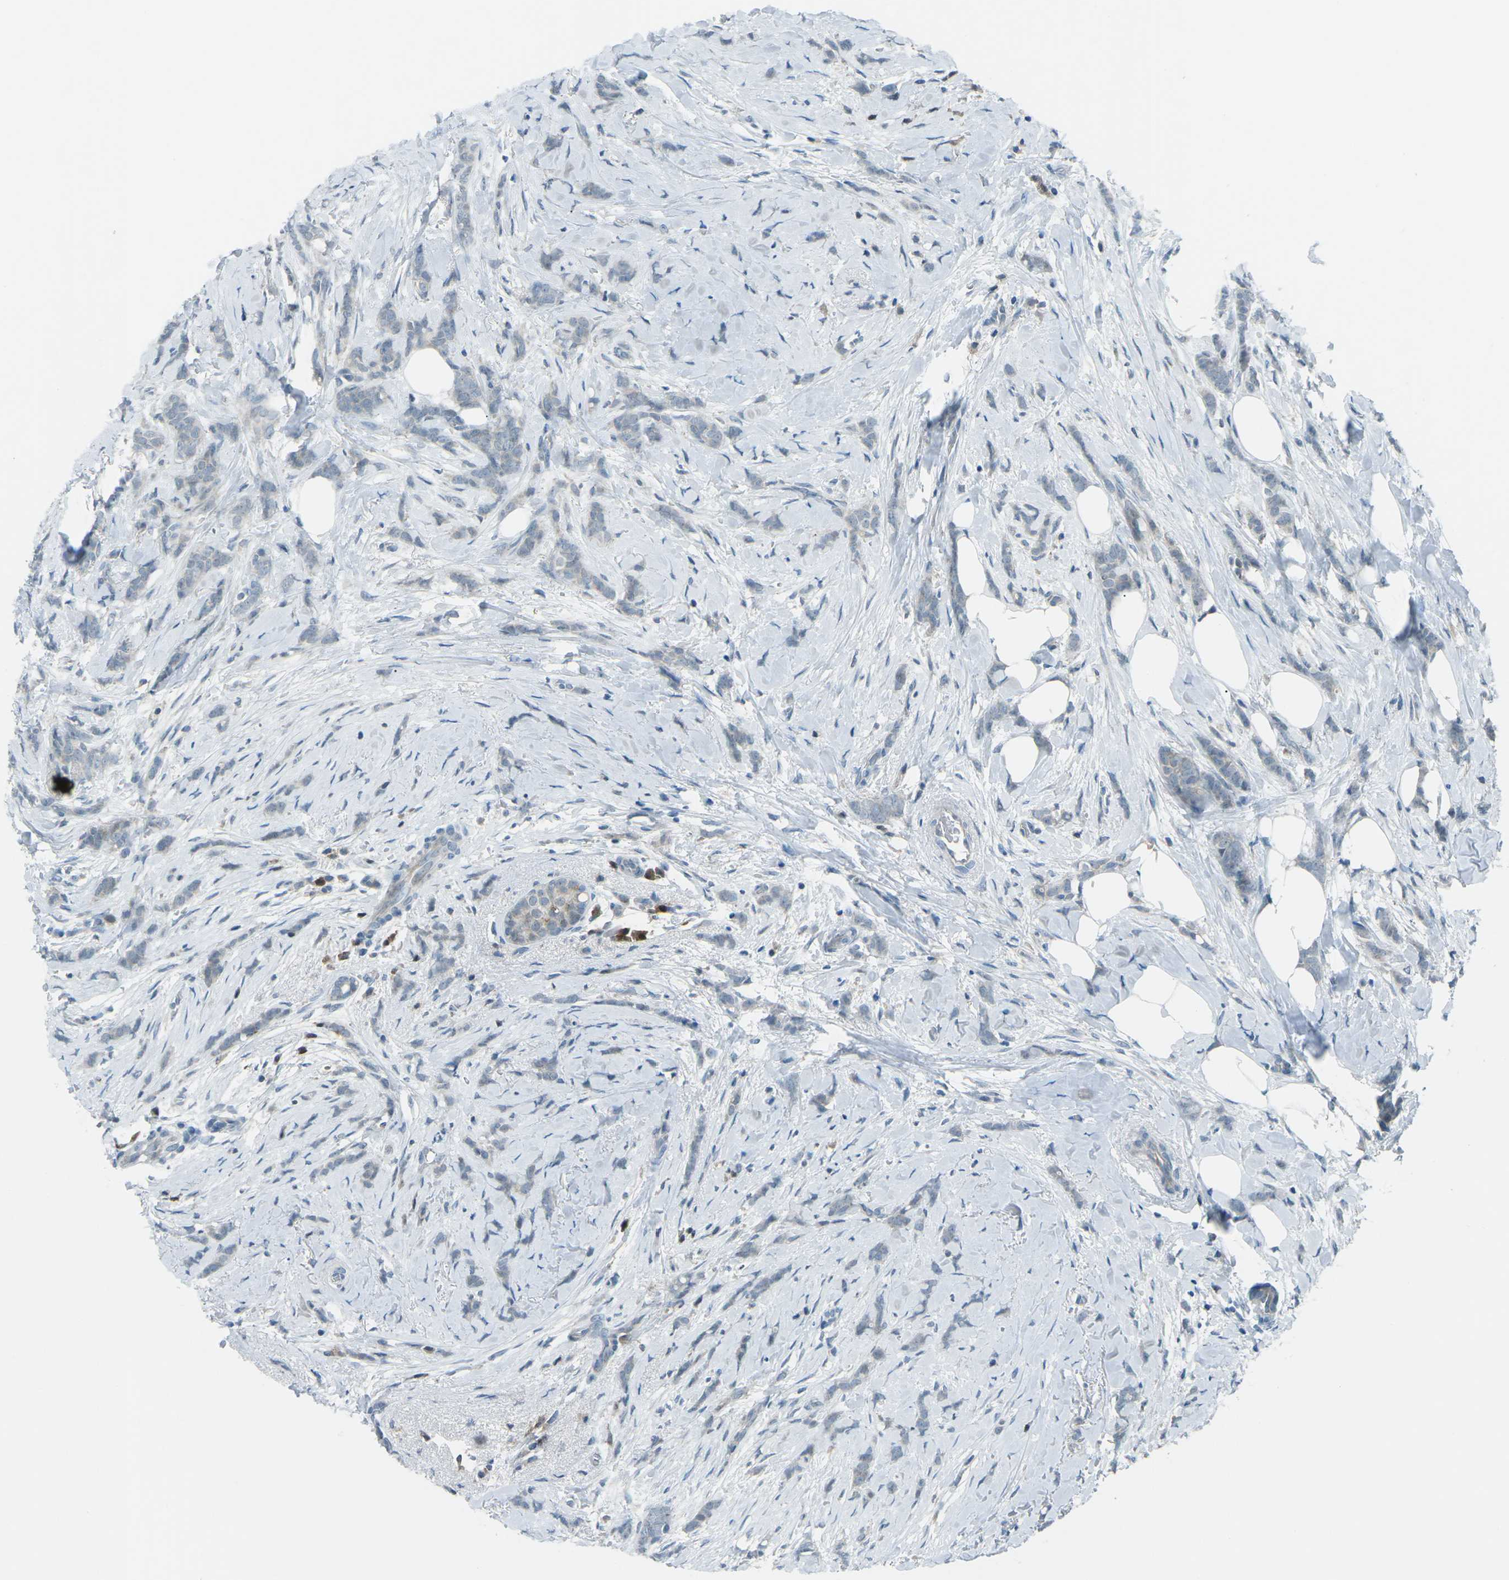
{"staining": {"intensity": "negative", "quantity": "none", "location": "none"}, "tissue": "breast cancer", "cell_type": "Tumor cells", "image_type": "cancer", "snomed": [{"axis": "morphology", "description": "Lobular carcinoma, in situ"}, {"axis": "morphology", "description": "Lobular carcinoma"}, {"axis": "topography", "description": "Breast"}], "caption": "Tumor cells are negative for protein expression in human breast cancer (lobular carcinoma in situ).", "gene": "PRKCA", "patient": {"sex": "female", "age": 41}}